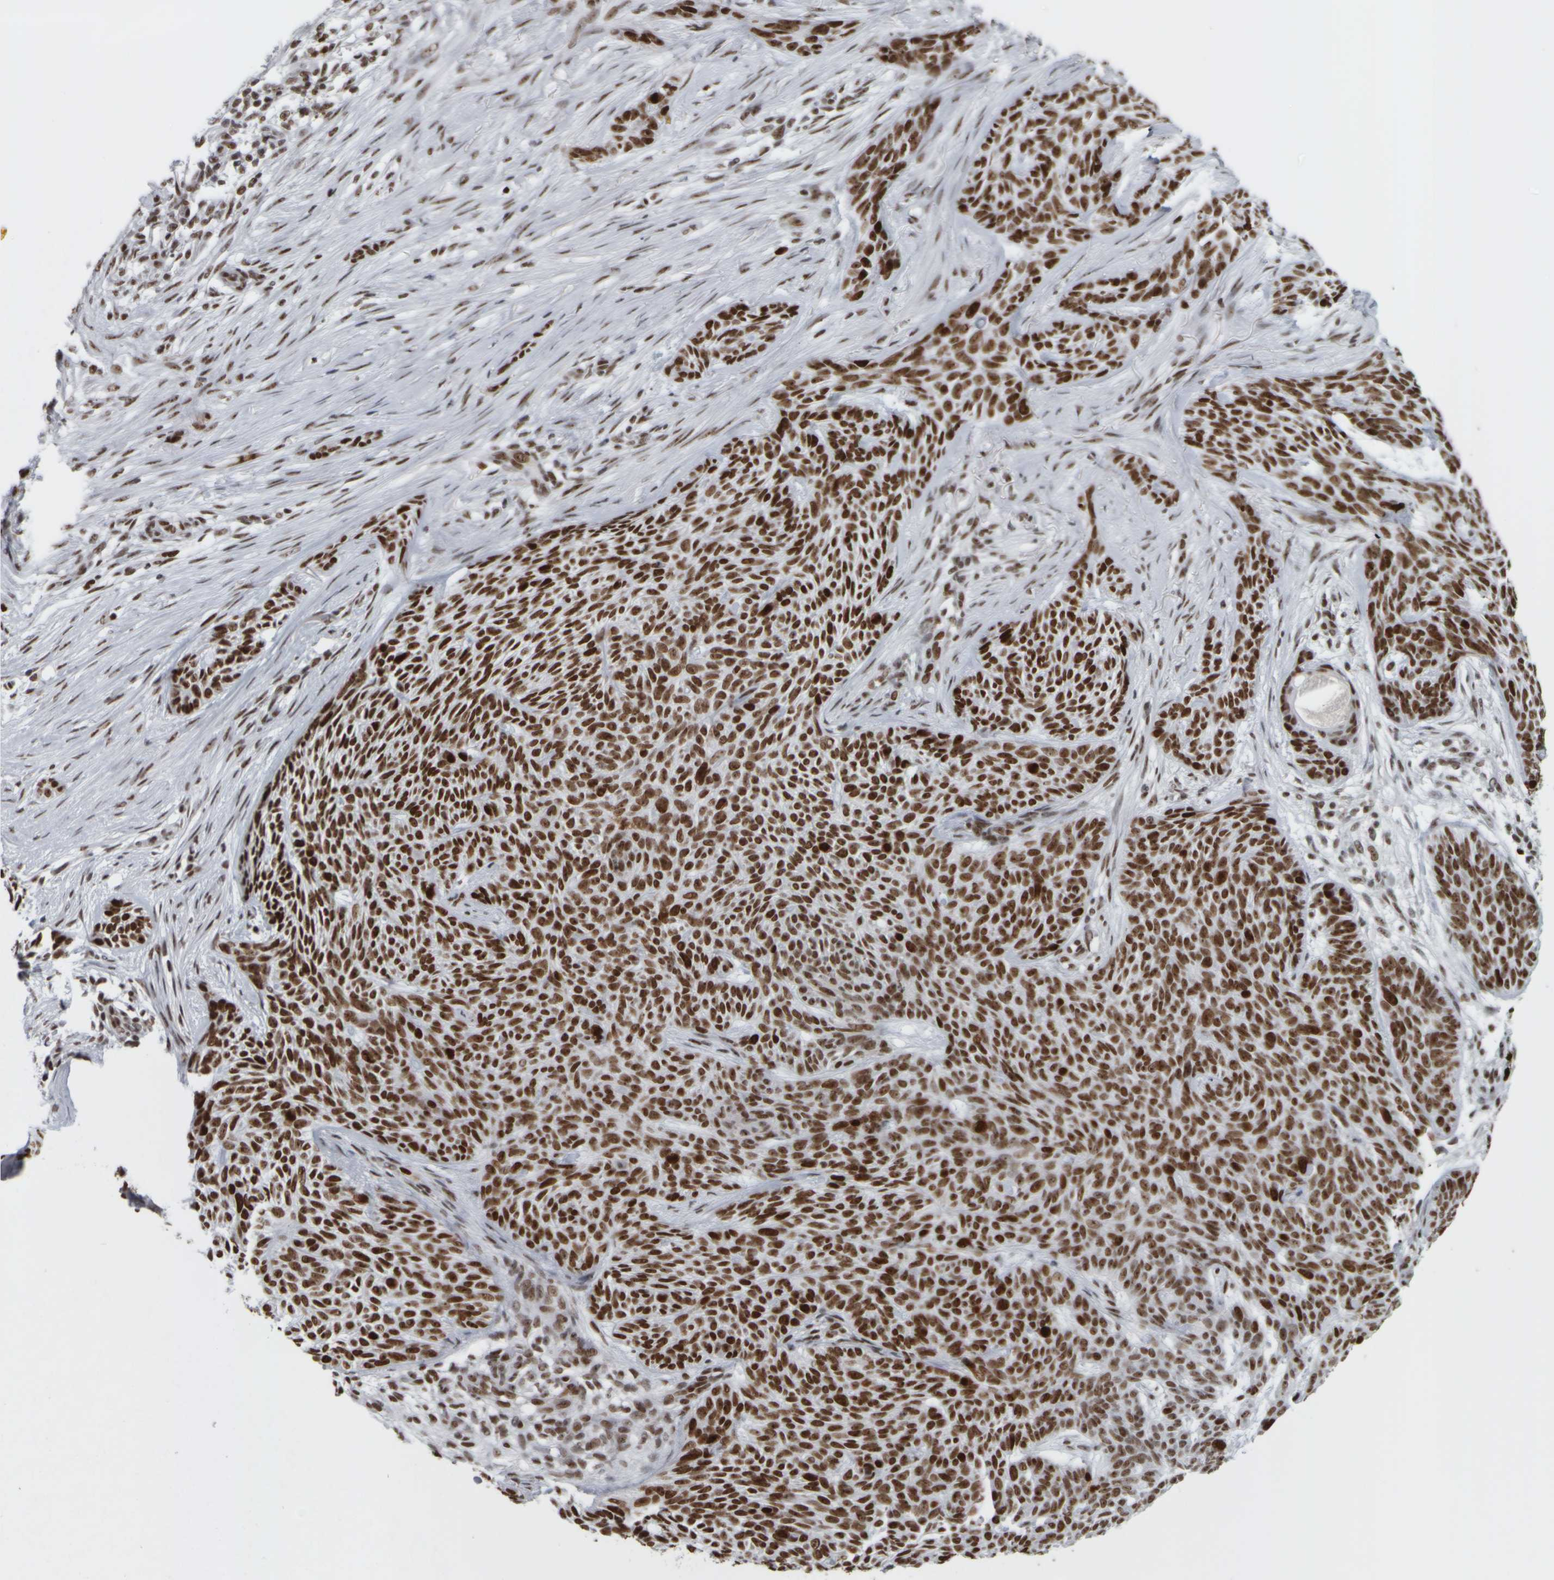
{"staining": {"intensity": "strong", "quantity": ">75%", "location": "nuclear"}, "tissue": "skin cancer", "cell_type": "Tumor cells", "image_type": "cancer", "snomed": [{"axis": "morphology", "description": "Basal cell carcinoma"}, {"axis": "topography", "description": "Skin"}], "caption": "The image shows immunohistochemical staining of basal cell carcinoma (skin). There is strong nuclear staining is appreciated in approximately >75% of tumor cells.", "gene": "TOP2B", "patient": {"sex": "female", "age": 59}}